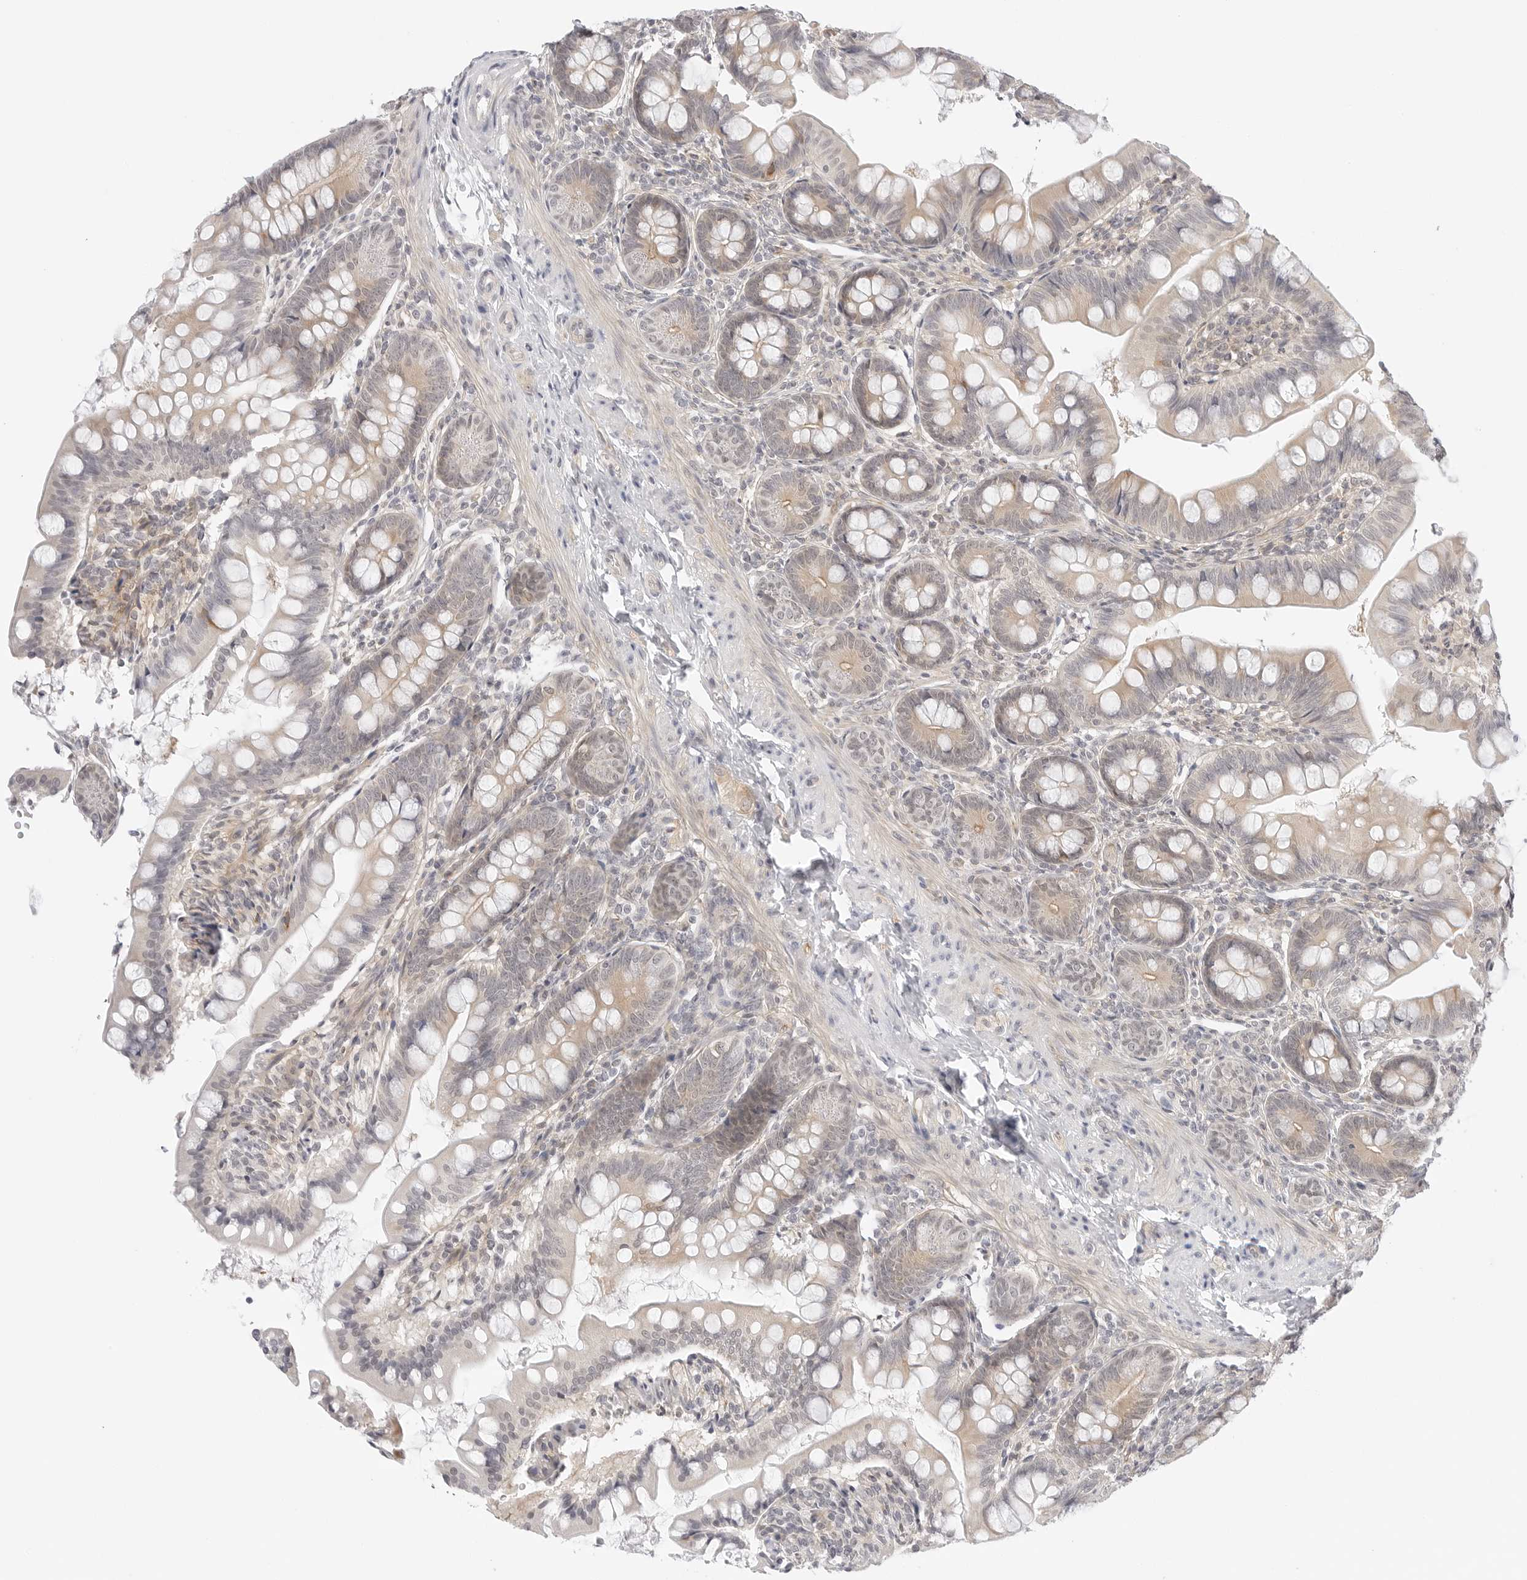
{"staining": {"intensity": "weak", "quantity": "25%-75%", "location": "cytoplasmic/membranous"}, "tissue": "small intestine", "cell_type": "Glandular cells", "image_type": "normal", "snomed": [{"axis": "morphology", "description": "Normal tissue, NOS"}, {"axis": "topography", "description": "Small intestine"}], "caption": "An immunohistochemistry (IHC) image of unremarkable tissue is shown. Protein staining in brown shows weak cytoplasmic/membranous positivity in small intestine within glandular cells.", "gene": "TCP1", "patient": {"sex": "male", "age": 7}}